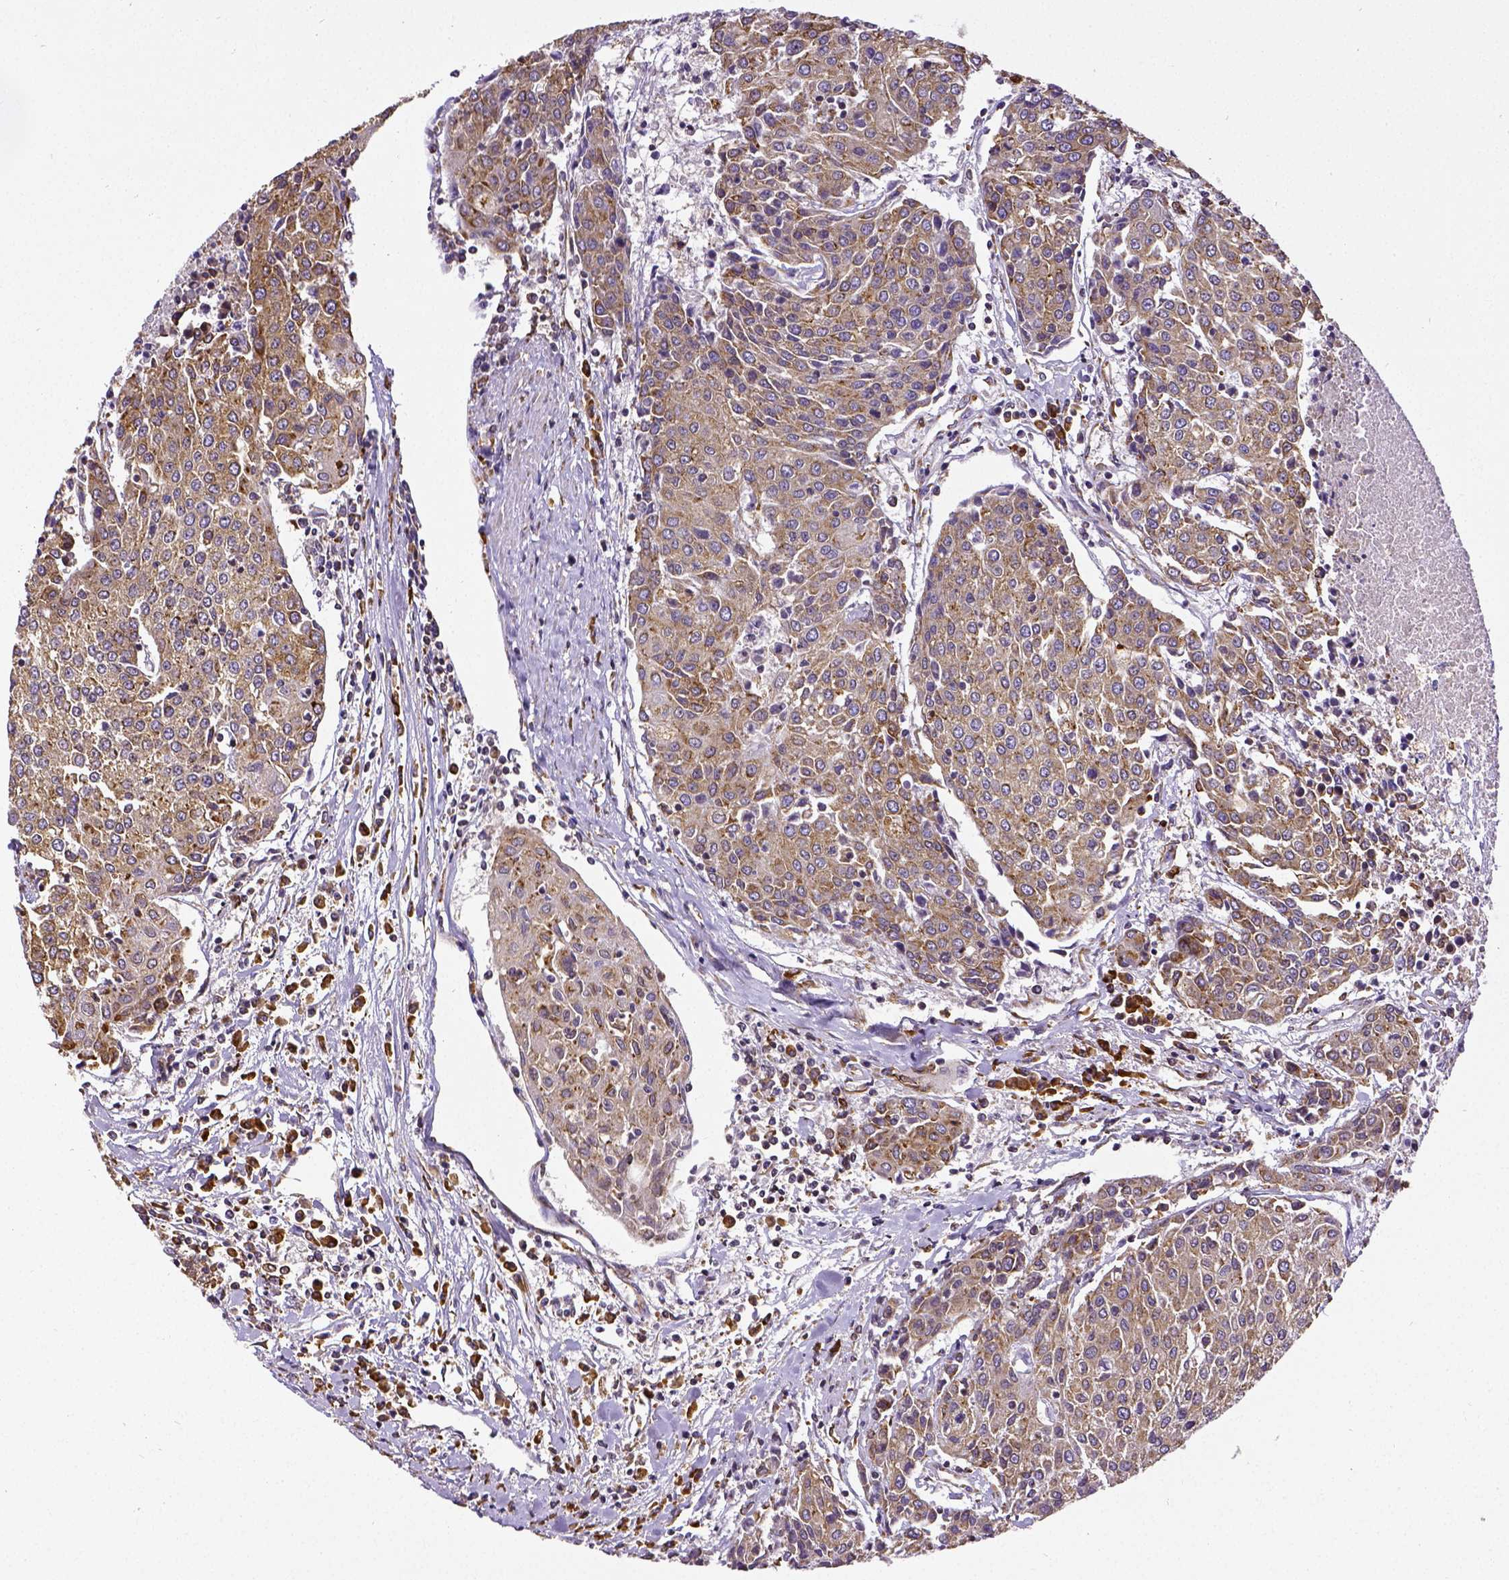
{"staining": {"intensity": "weak", "quantity": ">75%", "location": "cytoplasmic/membranous"}, "tissue": "urothelial cancer", "cell_type": "Tumor cells", "image_type": "cancer", "snomed": [{"axis": "morphology", "description": "Urothelial carcinoma, High grade"}, {"axis": "topography", "description": "Urinary bladder"}], "caption": "Immunohistochemistry (DAB) staining of human urothelial carcinoma (high-grade) demonstrates weak cytoplasmic/membranous protein positivity in about >75% of tumor cells.", "gene": "MTDH", "patient": {"sex": "female", "age": 85}}